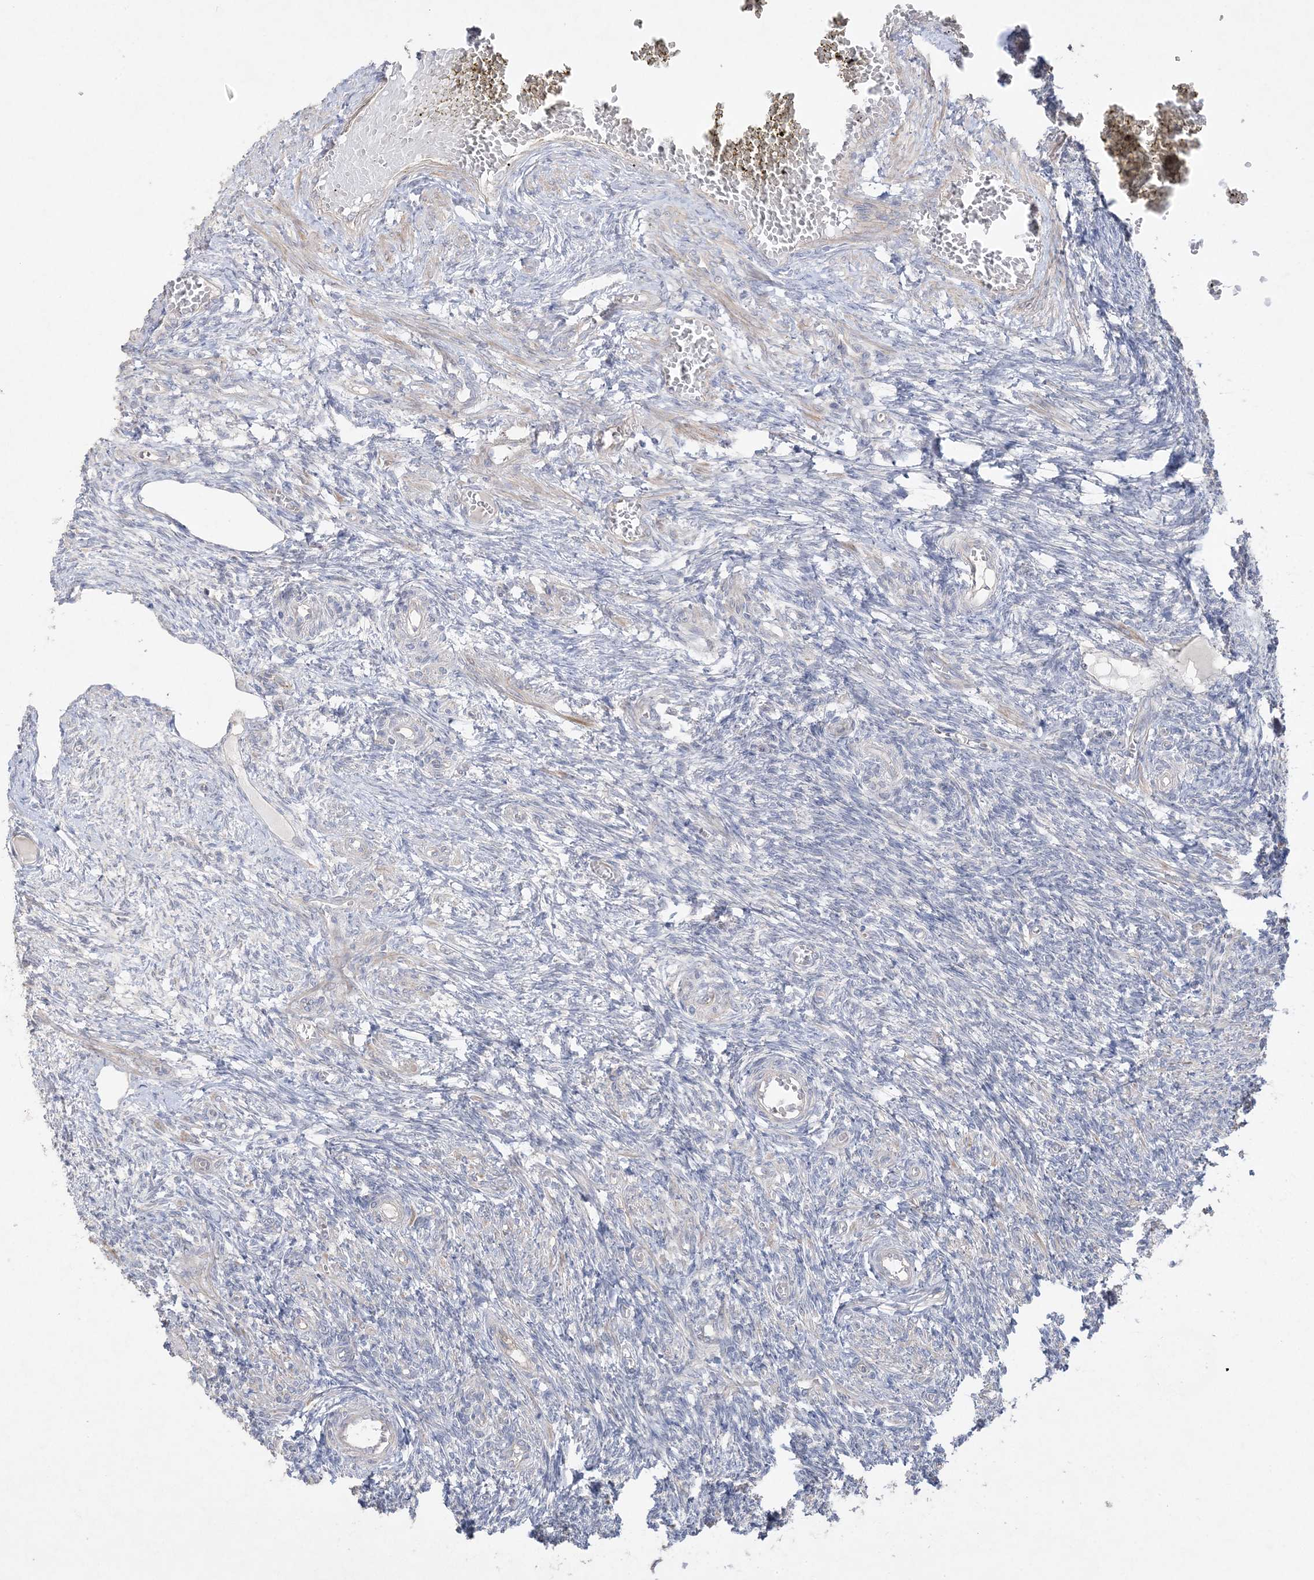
{"staining": {"intensity": "negative", "quantity": "none", "location": "none"}, "tissue": "ovary", "cell_type": "Ovarian stroma cells", "image_type": "normal", "snomed": [{"axis": "morphology", "description": "Normal tissue, NOS"}, {"axis": "topography", "description": "Ovary"}], "caption": "Immunohistochemistry of normal human ovary shows no expression in ovarian stroma cells.", "gene": "SH3BP4", "patient": {"sex": "female", "age": 27}}